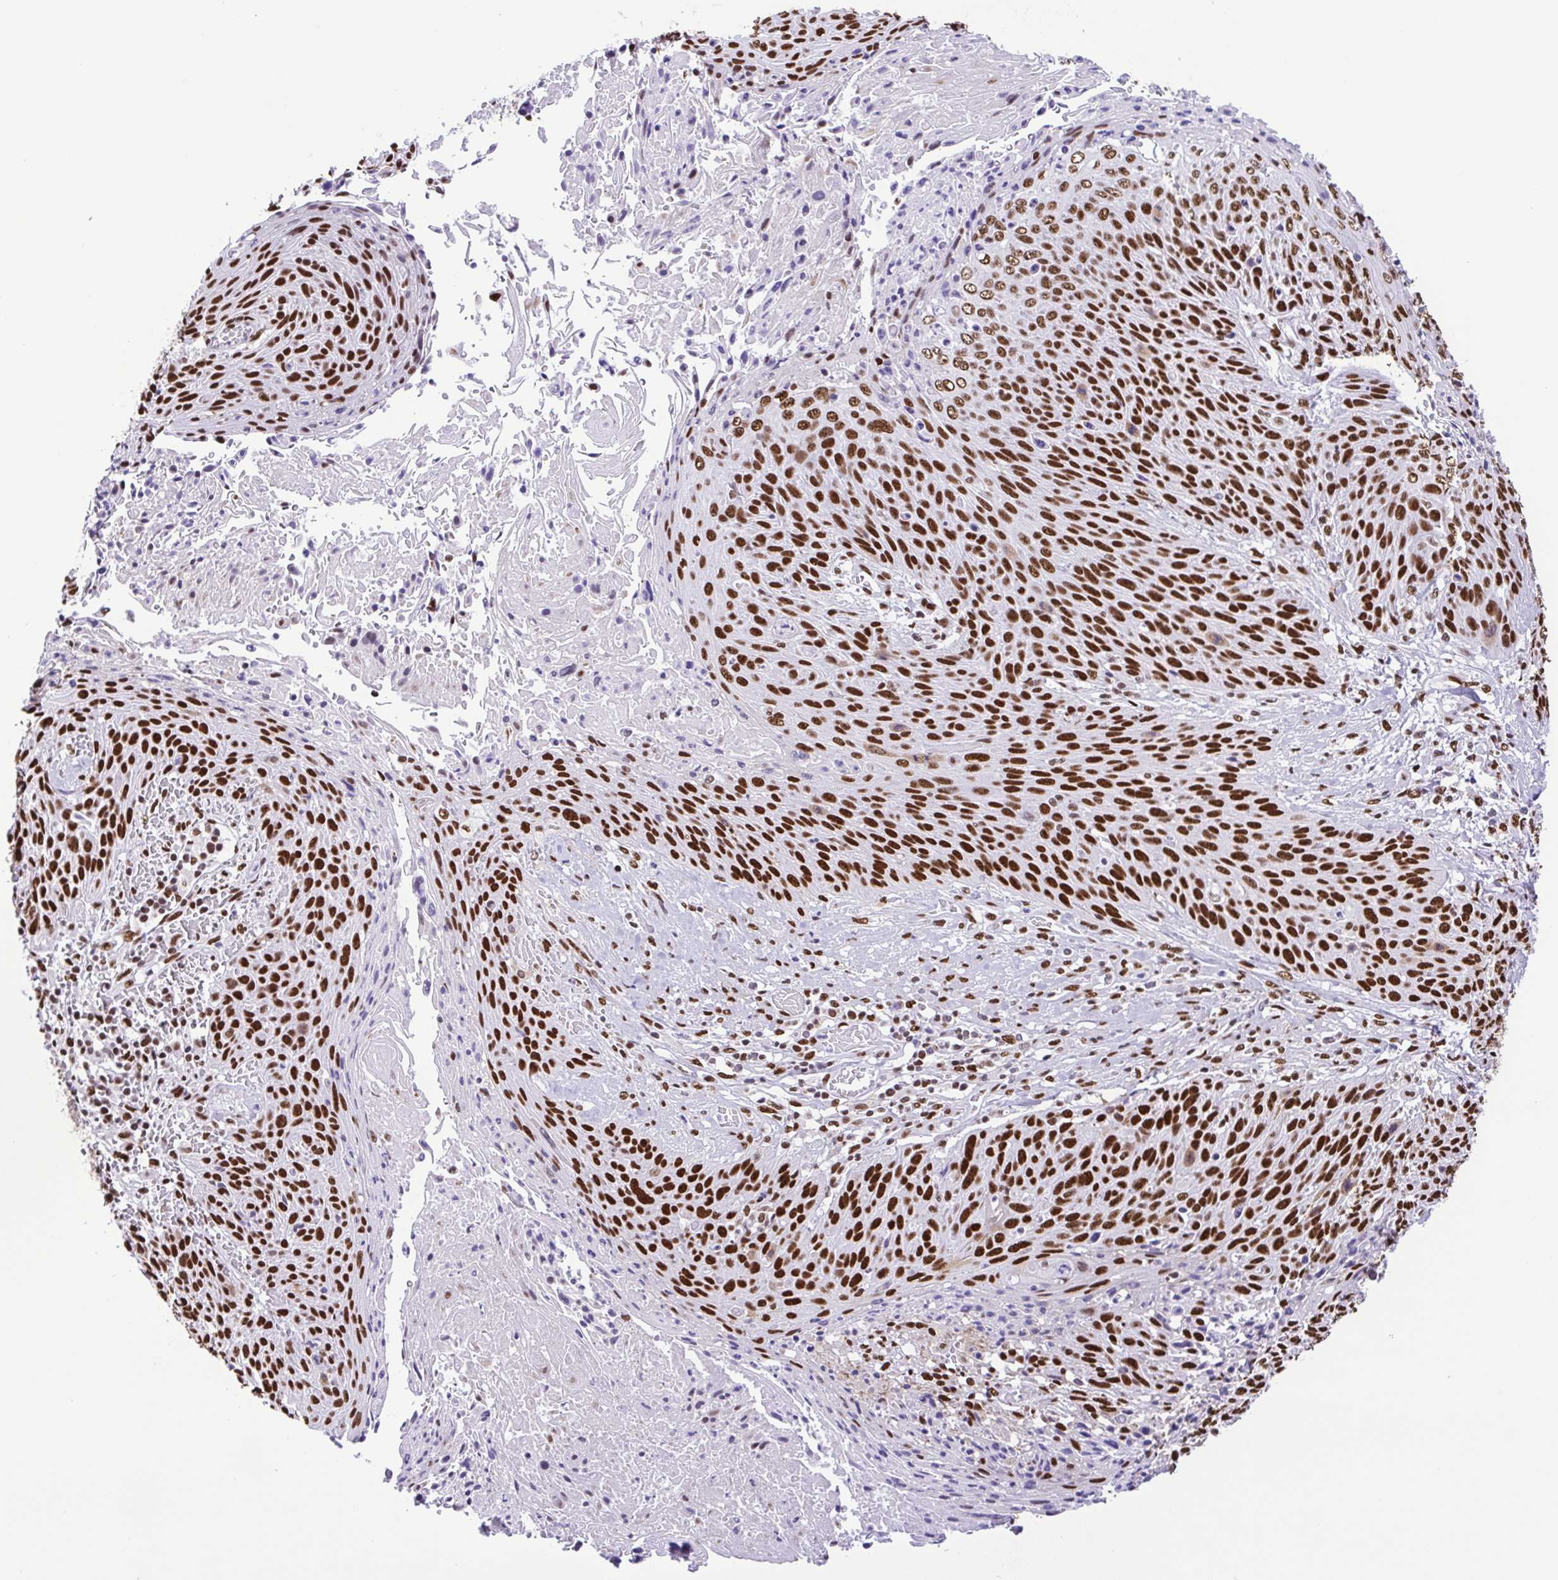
{"staining": {"intensity": "strong", "quantity": ">75%", "location": "nuclear"}, "tissue": "cervical cancer", "cell_type": "Tumor cells", "image_type": "cancer", "snomed": [{"axis": "morphology", "description": "Squamous cell carcinoma, NOS"}, {"axis": "topography", "description": "Cervix"}], "caption": "Strong nuclear positivity is identified in approximately >75% of tumor cells in squamous cell carcinoma (cervical). The staining is performed using DAB (3,3'-diaminobenzidine) brown chromogen to label protein expression. The nuclei are counter-stained blue using hematoxylin.", "gene": "TRIM28", "patient": {"sex": "female", "age": 45}}